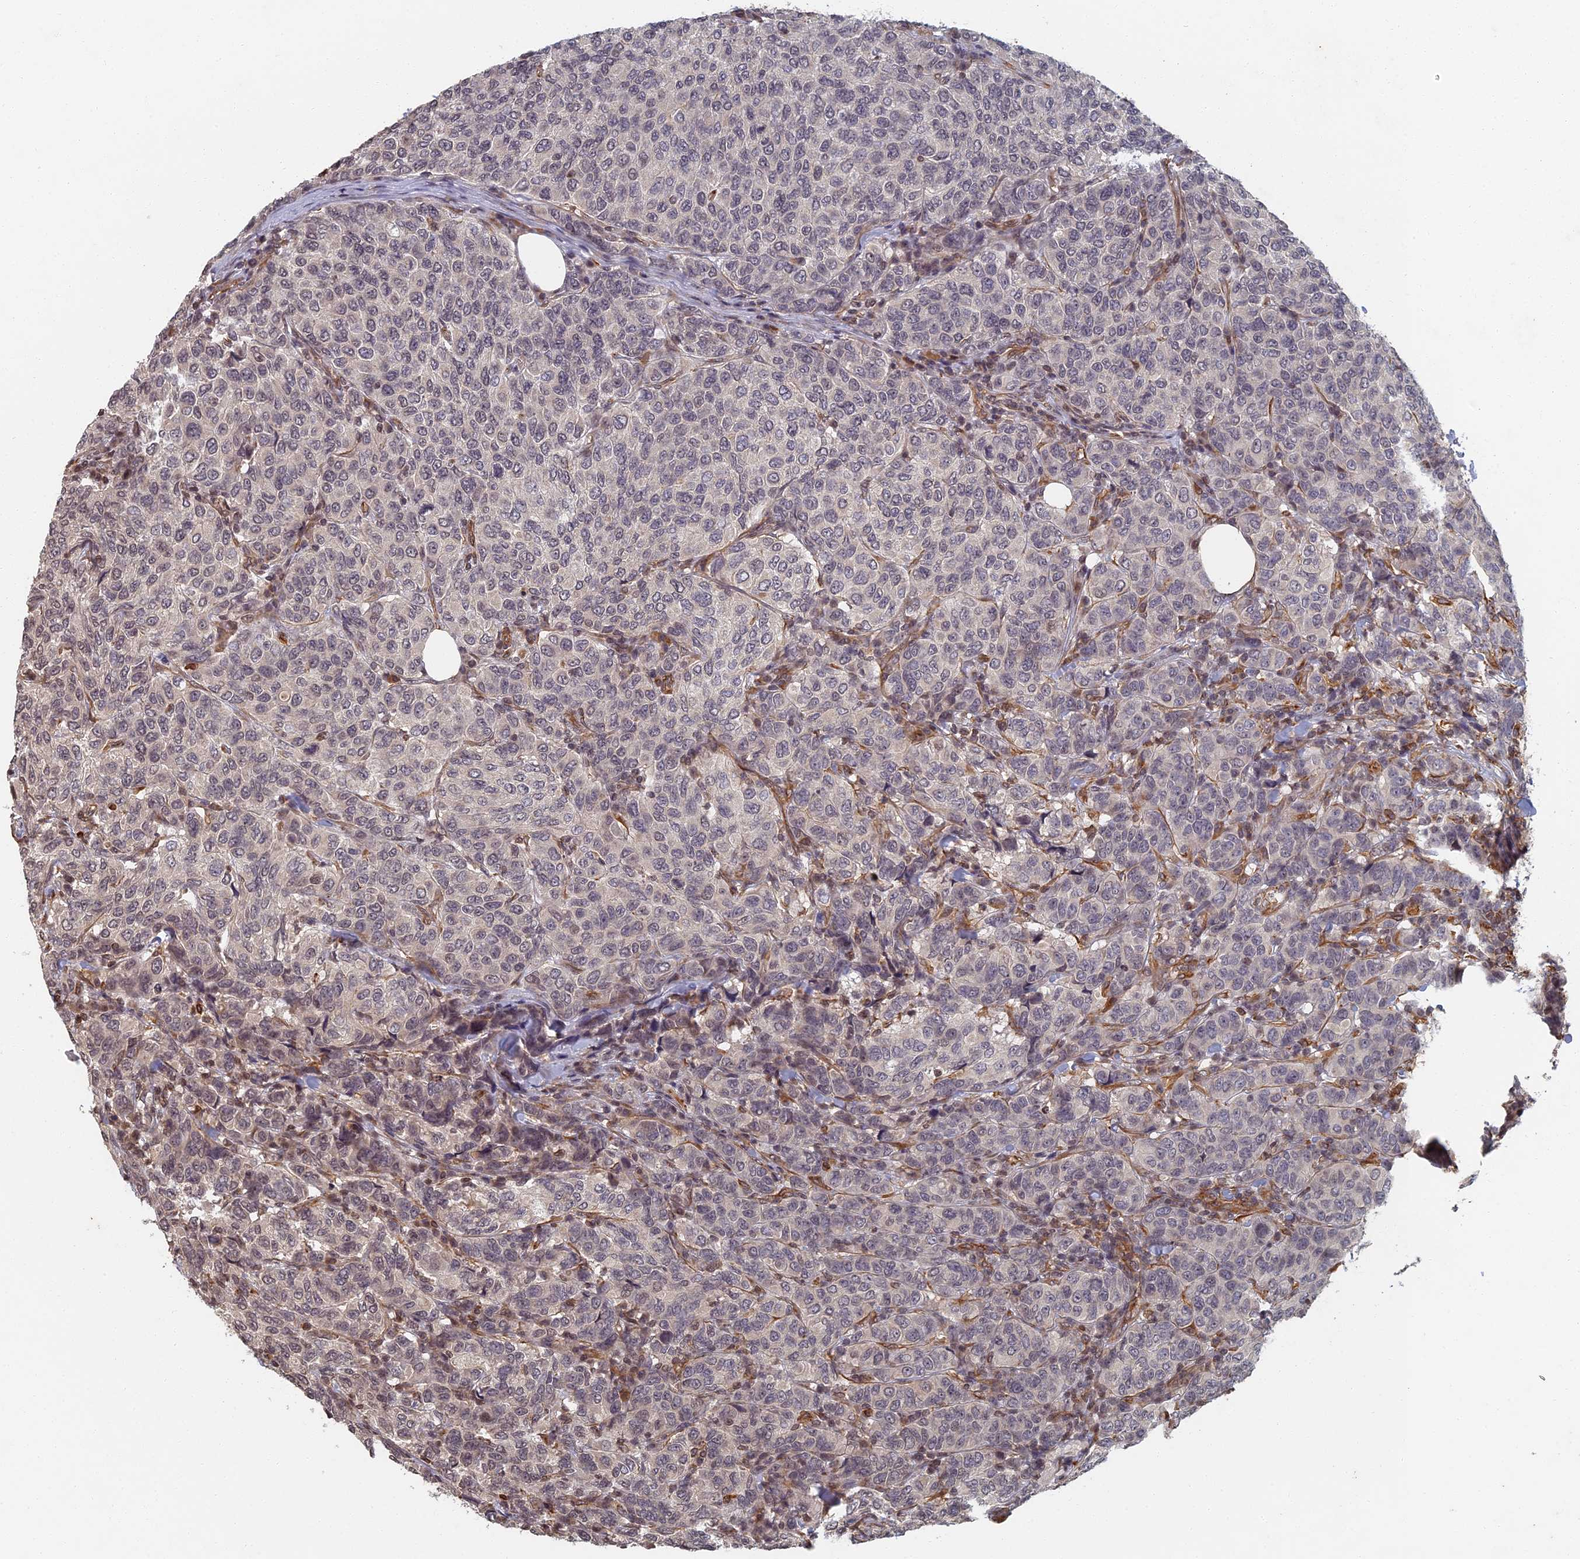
{"staining": {"intensity": "weak", "quantity": "<25%", "location": "nuclear"}, "tissue": "breast cancer", "cell_type": "Tumor cells", "image_type": "cancer", "snomed": [{"axis": "morphology", "description": "Duct carcinoma"}, {"axis": "topography", "description": "Breast"}], "caption": "The photomicrograph demonstrates no significant positivity in tumor cells of breast cancer.", "gene": "ABCB10", "patient": {"sex": "female", "age": 55}}